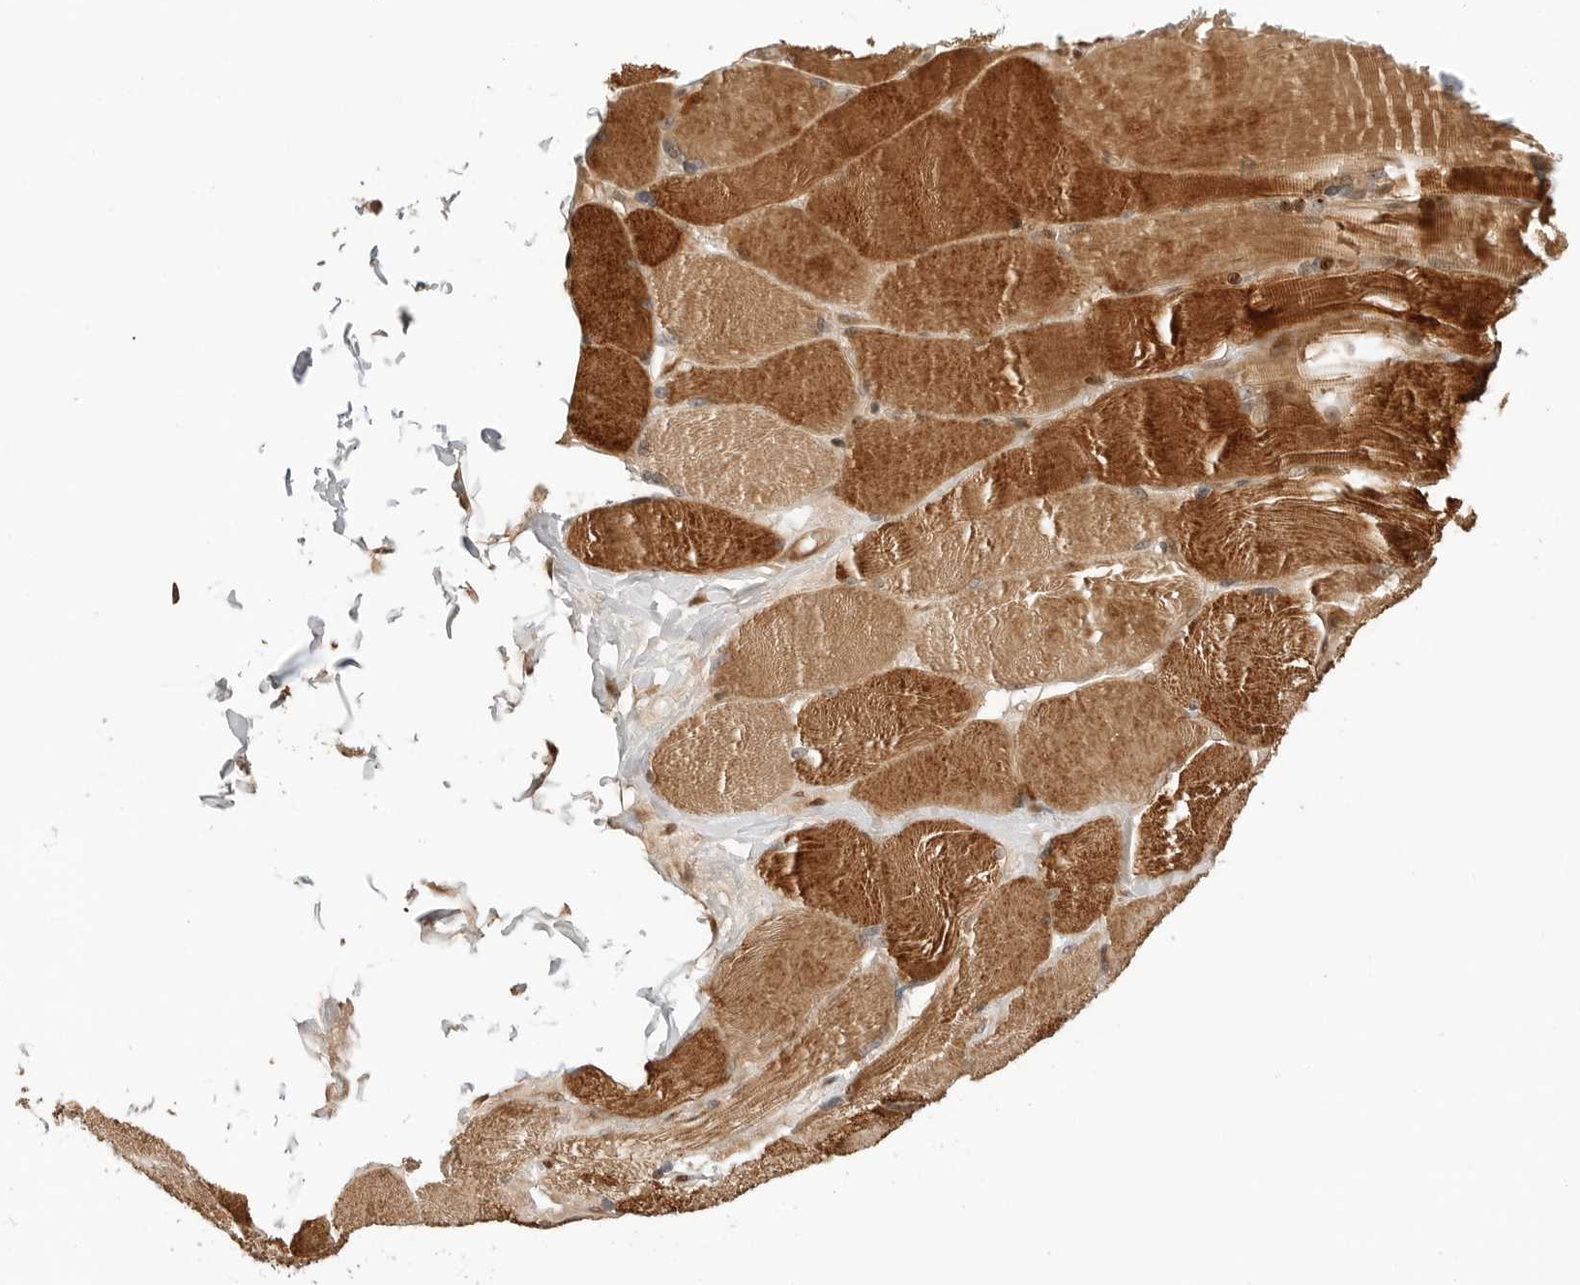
{"staining": {"intensity": "strong", "quantity": ">75%", "location": "cytoplasmic/membranous"}, "tissue": "skeletal muscle", "cell_type": "Myocytes", "image_type": "normal", "snomed": [{"axis": "morphology", "description": "Normal tissue, NOS"}, {"axis": "topography", "description": "Skin"}, {"axis": "topography", "description": "Skeletal muscle"}], "caption": "Protein staining by immunohistochemistry exhibits strong cytoplasmic/membranous positivity in approximately >75% of myocytes in benign skeletal muscle. The staining is performed using DAB brown chromogen to label protein expression. The nuclei are counter-stained blue using hematoxylin.", "gene": "GEM", "patient": {"sex": "male", "age": 83}}